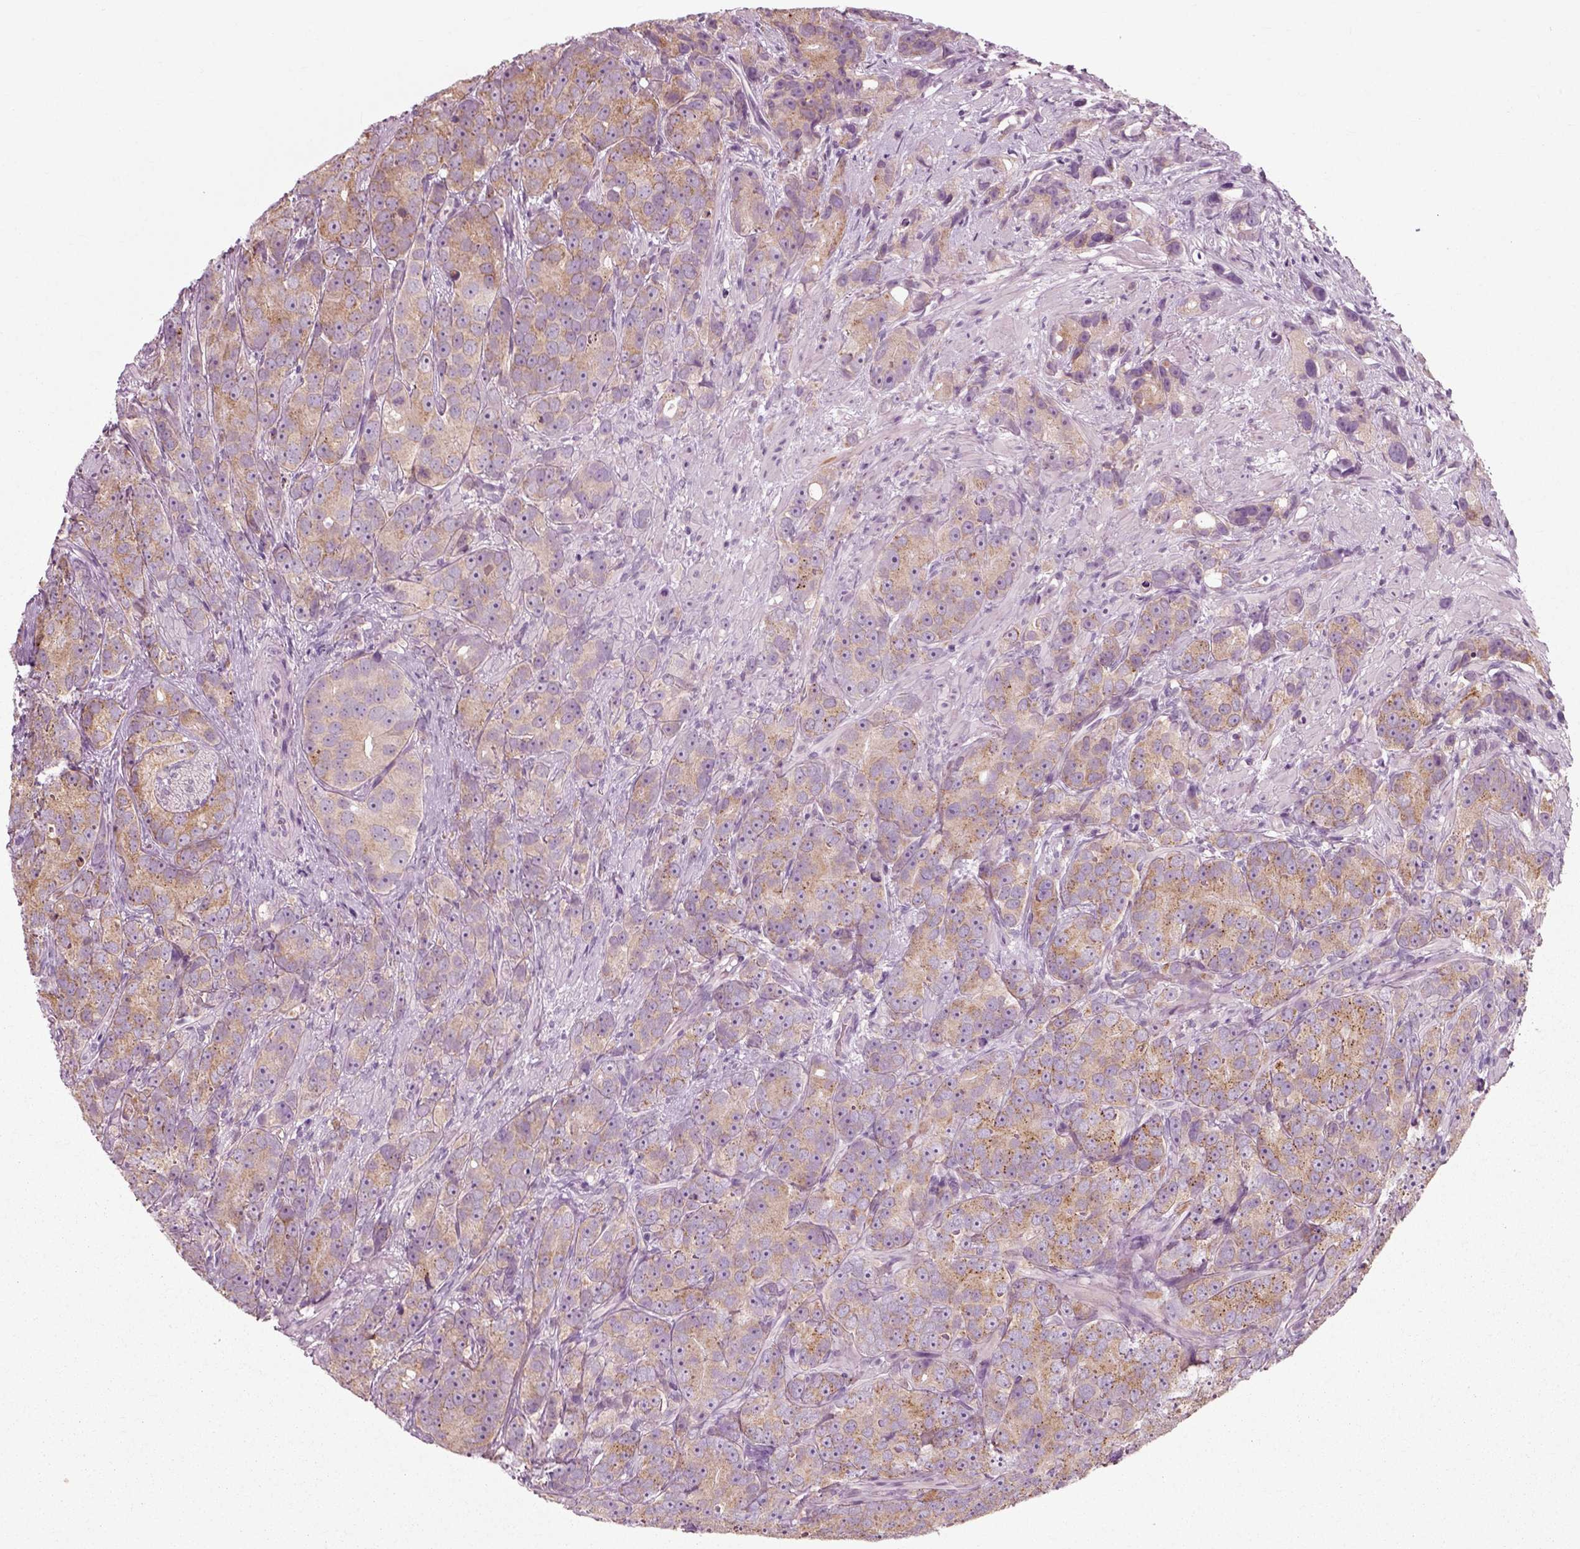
{"staining": {"intensity": "weak", "quantity": ">75%", "location": "cytoplasmic/membranous"}, "tissue": "prostate cancer", "cell_type": "Tumor cells", "image_type": "cancer", "snomed": [{"axis": "morphology", "description": "Adenocarcinoma, High grade"}, {"axis": "topography", "description": "Prostate"}], "caption": "Weak cytoplasmic/membranous protein positivity is identified in approximately >75% of tumor cells in adenocarcinoma (high-grade) (prostate). The staining is performed using DAB (3,3'-diaminobenzidine) brown chromogen to label protein expression. The nuclei are counter-stained blue using hematoxylin.", "gene": "RND2", "patient": {"sex": "male", "age": 90}}